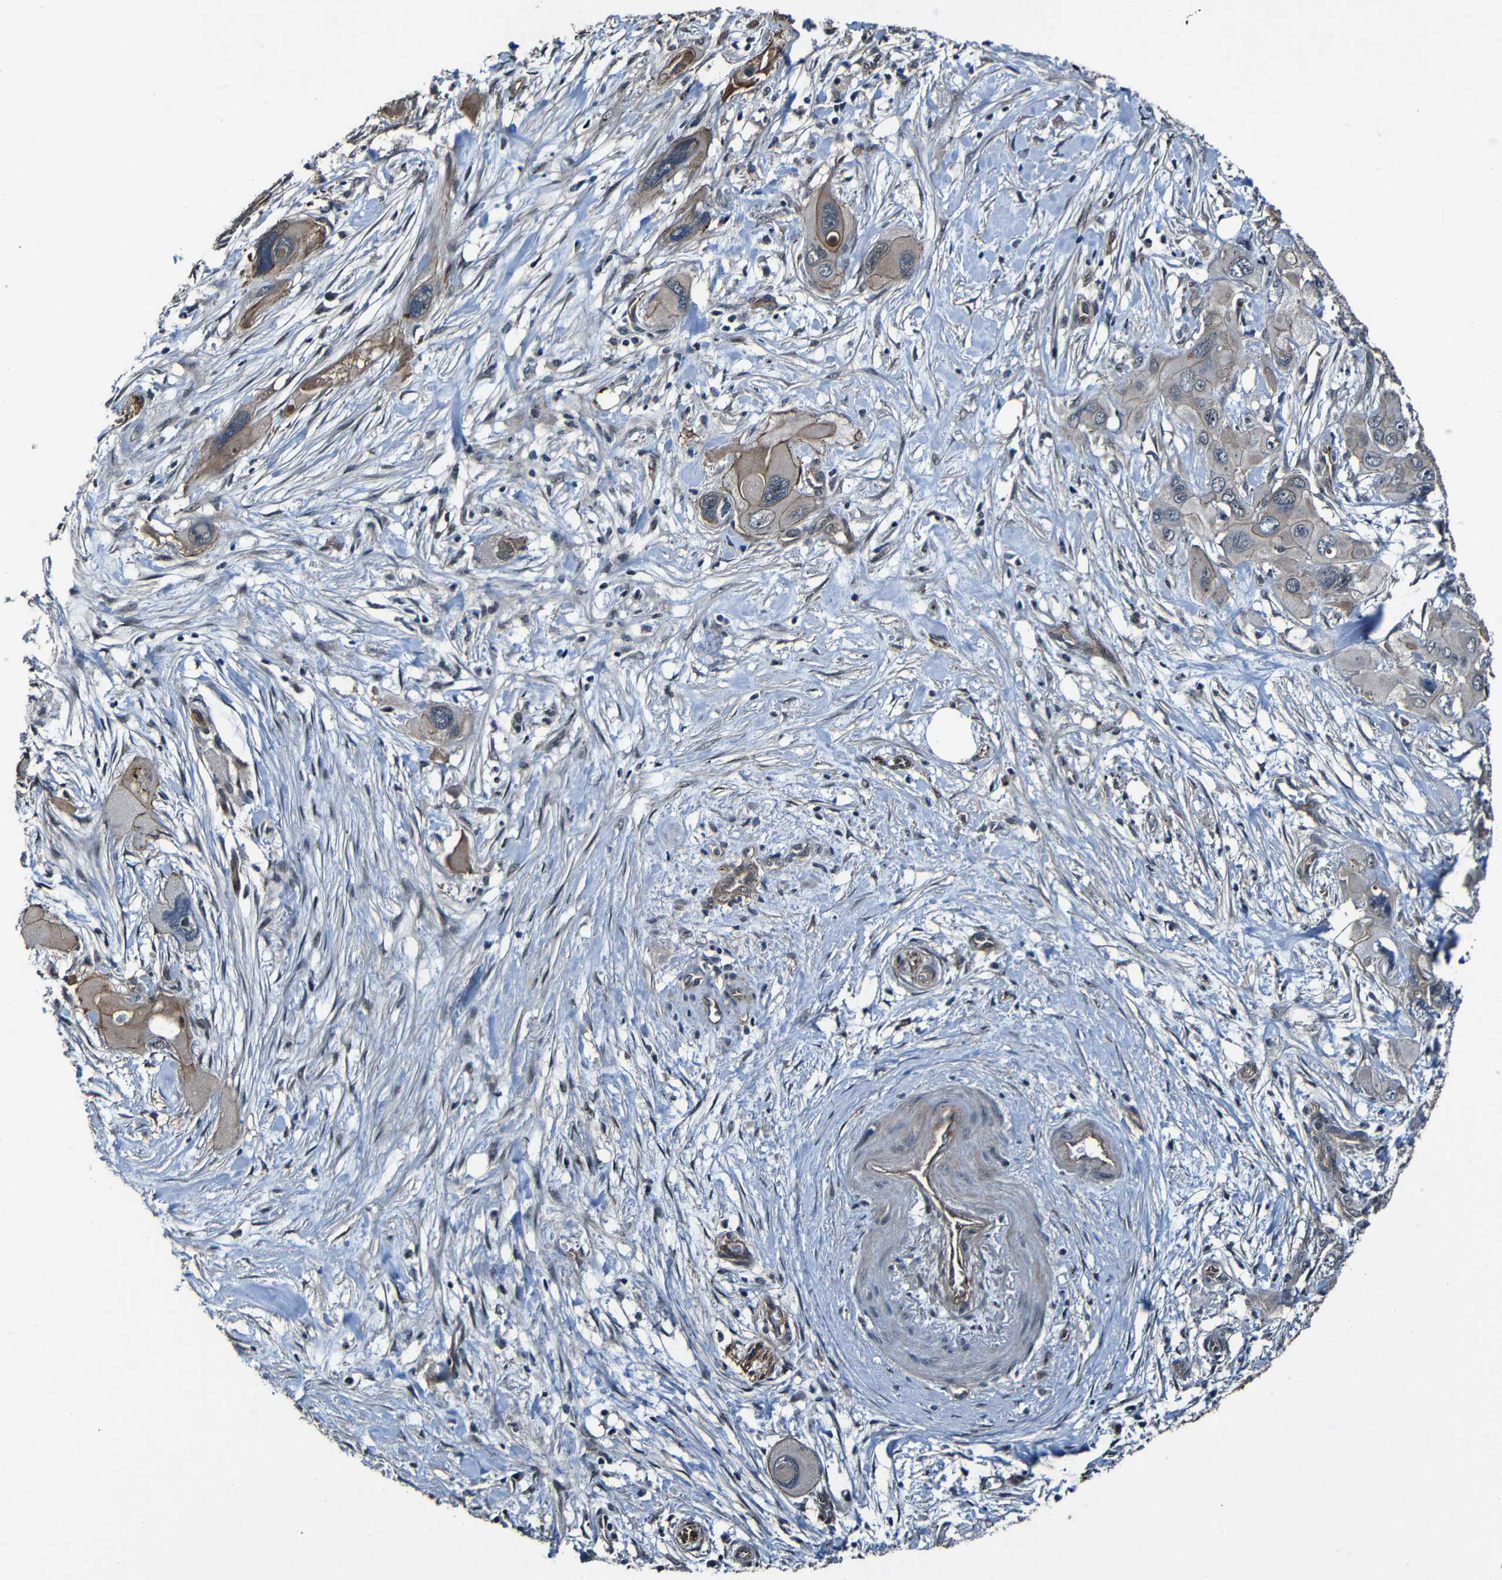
{"staining": {"intensity": "weak", "quantity": "<25%", "location": "cytoplasmic/membranous"}, "tissue": "pancreatic cancer", "cell_type": "Tumor cells", "image_type": "cancer", "snomed": [{"axis": "morphology", "description": "Adenocarcinoma, NOS"}, {"axis": "topography", "description": "Pancreas"}], "caption": "Immunohistochemistry (IHC) image of neoplastic tissue: pancreatic cancer (adenocarcinoma) stained with DAB (3,3'-diaminobenzidine) shows no significant protein expression in tumor cells.", "gene": "LGR5", "patient": {"sex": "male", "age": 73}}